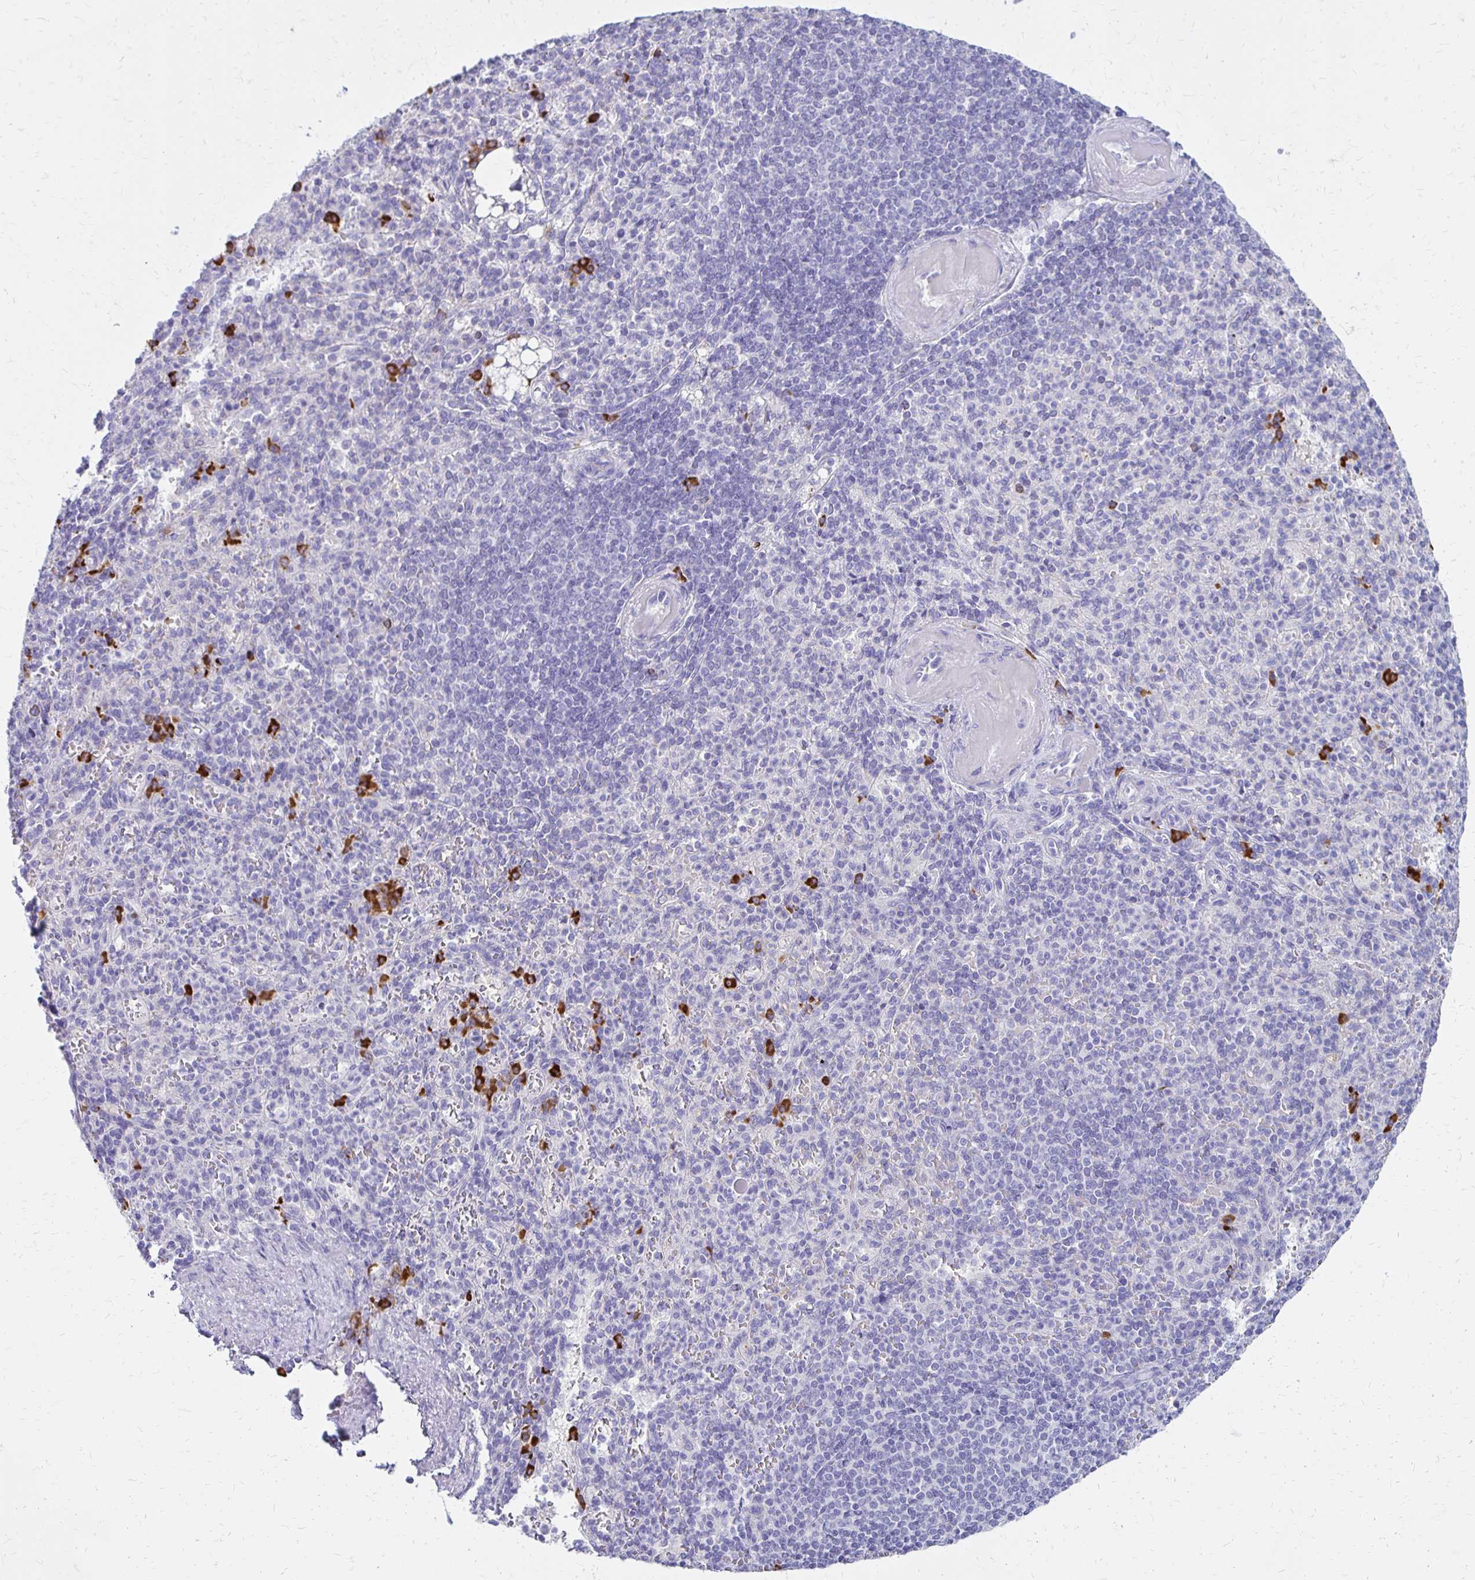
{"staining": {"intensity": "strong", "quantity": "<25%", "location": "cytoplasmic/membranous"}, "tissue": "spleen", "cell_type": "Cells in red pulp", "image_type": "normal", "snomed": [{"axis": "morphology", "description": "Normal tissue, NOS"}, {"axis": "topography", "description": "Spleen"}], "caption": "The histopathology image reveals immunohistochemical staining of benign spleen. There is strong cytoplasmic/membranous expression is seen in approximately <25% of cells in red pulp.", "gene": "FNTB", "patient": {"sex": "female", "age": 74}}